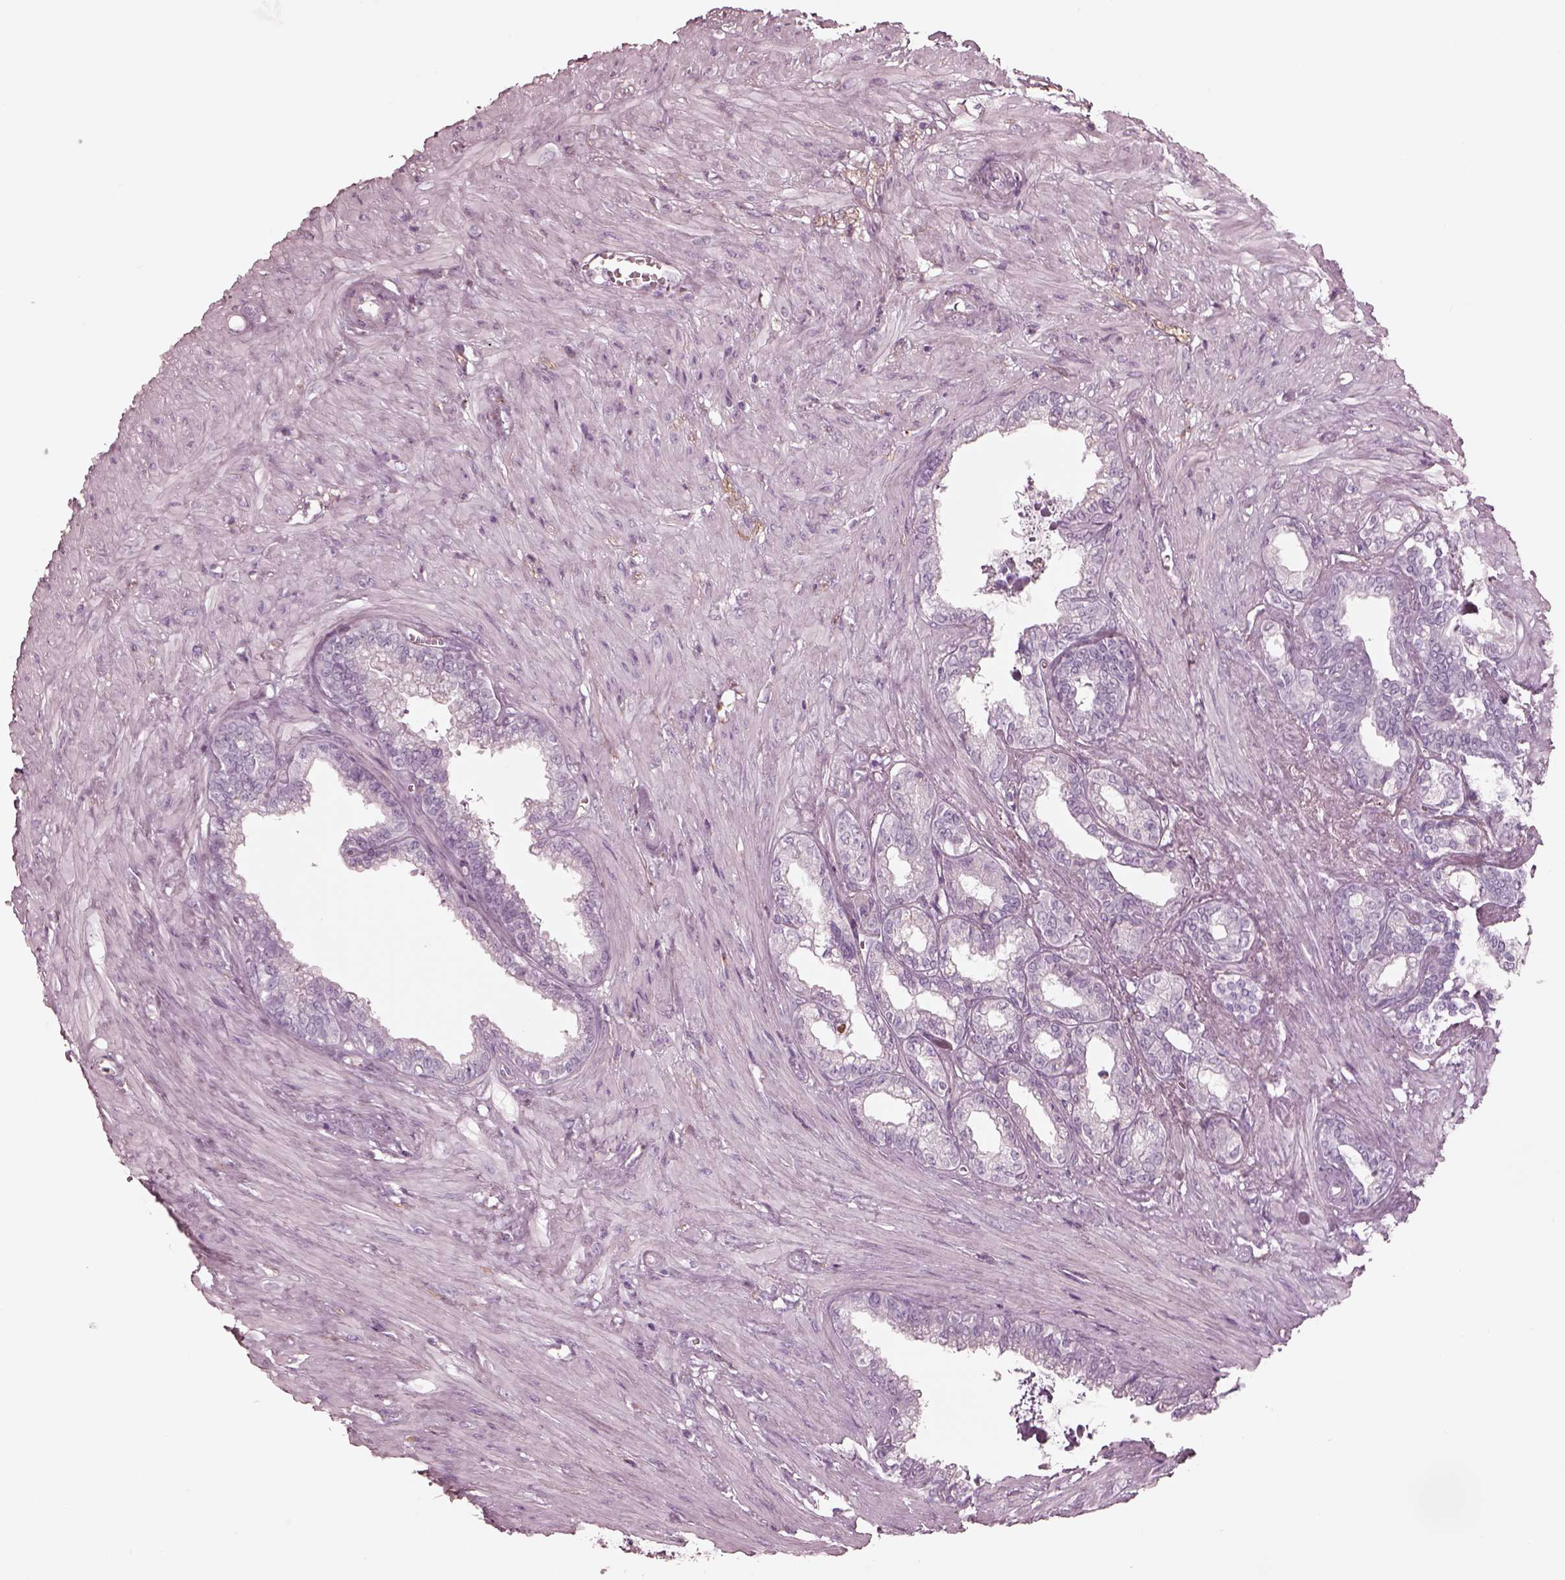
{"staining": {"intensity": "negative", "quantity": "none", "location": "none"}, "tissue": "seminal vesicle", "cell_type": "Glandular cells", "image_type": "normal", "snomed": [{"axis": "morphology", "description": "Normal tissue, NOS"}, {"axis": "morphology", "description": "Urothelial carcinoma, NOS"}, {"axis": "topography", "description": "Urinary bladder"}, {"axis": "topography", "description": "Seminal veicle"}], "caption": "The image reveals no staining of glandular cells in benign seminal vesicle. (DAB IHC visualized using brightfield microscopy, high magnification).", "gene": "CADM2", "patient": {"sex": "male", "age": 76}}